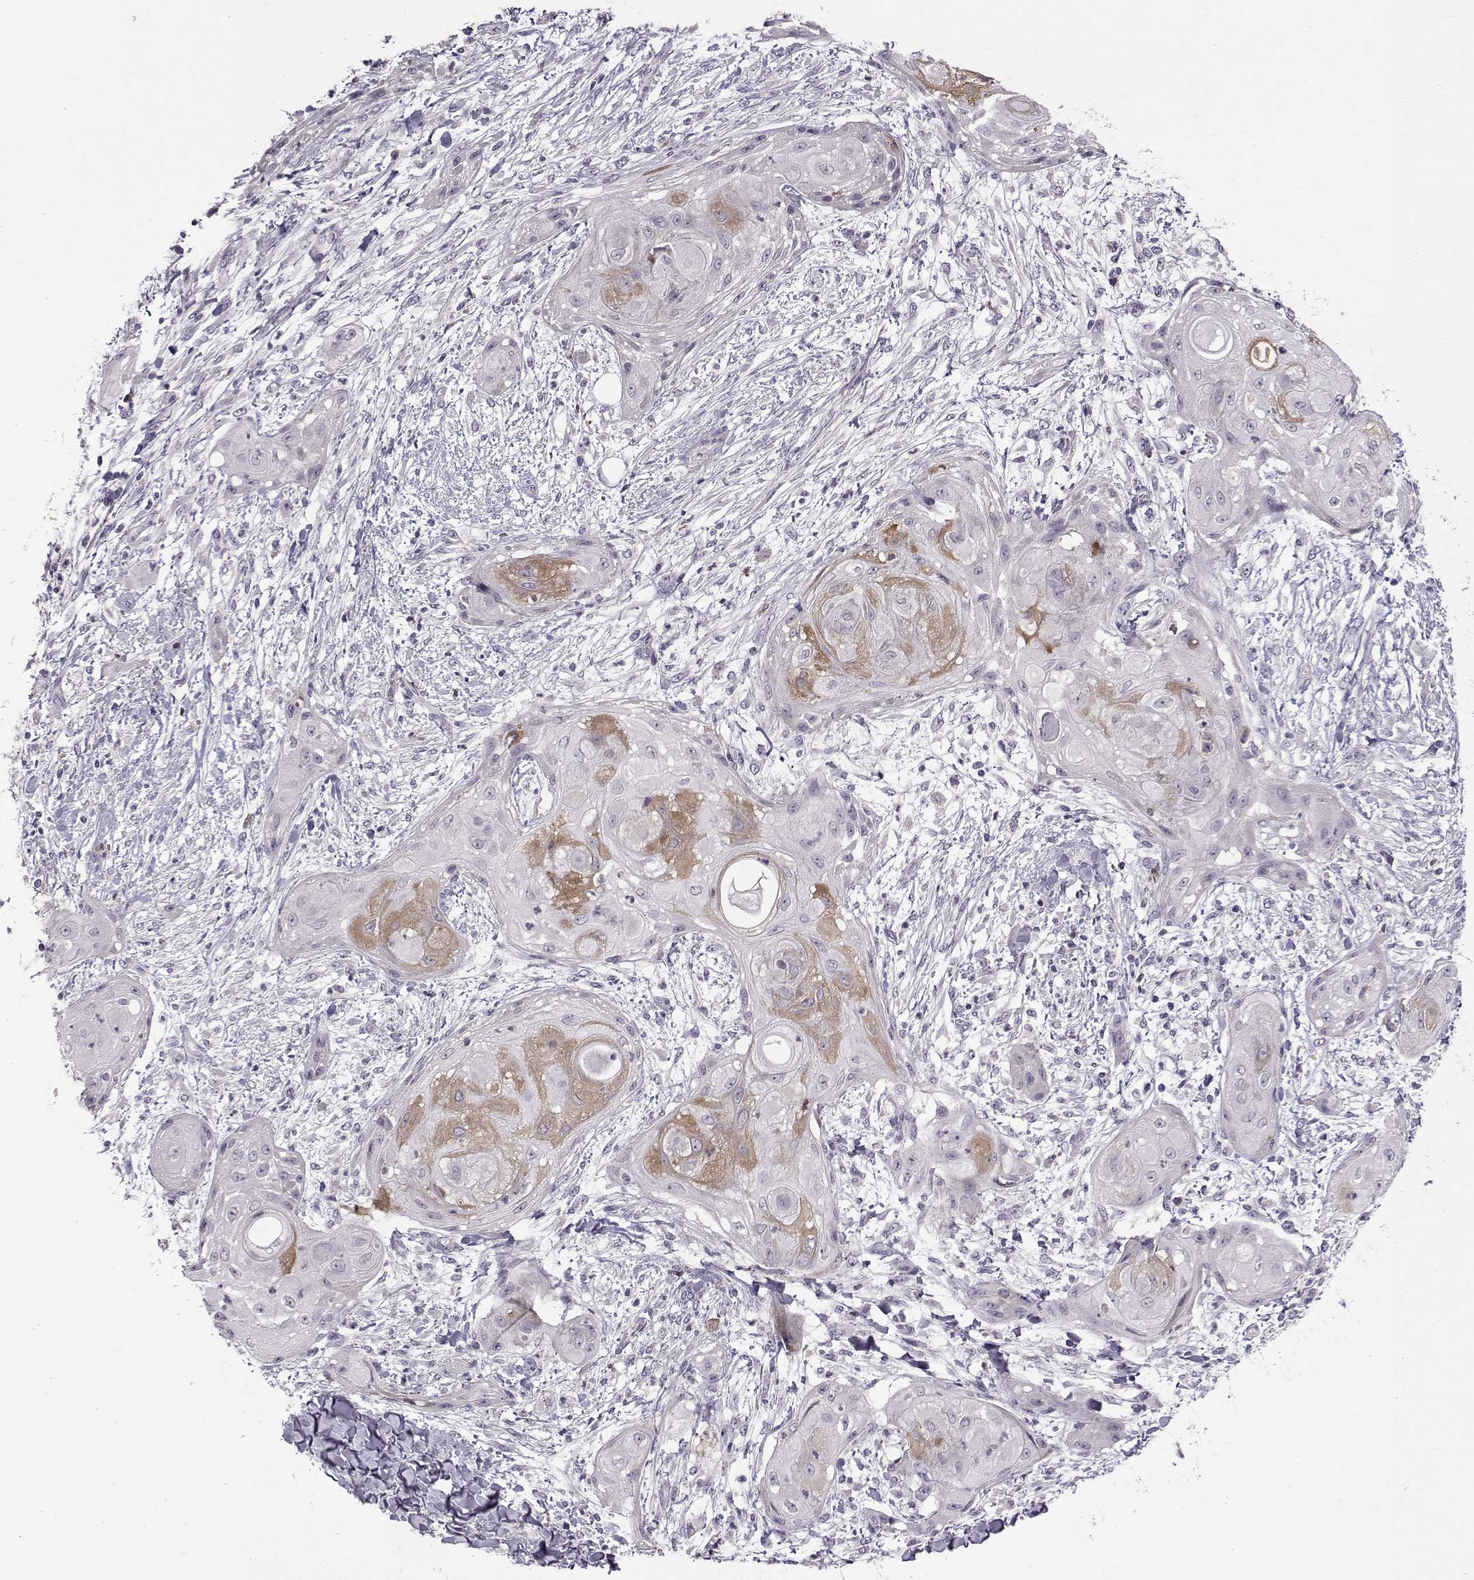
{"staining": {"intensity": "moderate", "quantity": "<25%", "location": "cytoplasmic/membranous"}, "tissue": "skin cancer", "cell_type": "Tumor cells", "image_type": "cancer", "snomed": [{"axis": "morphology", "description": "Squamous cell carcinoma, NOS"}, {"axis": "topography", "description": "Skin"}], "caption": "A low amount of moderate cytoplasmic/membranous positivity is seen in about <25% of tumor cells in skin squamous cell carcinoma tissue.", "gene": "TNFRSF11B", "patient": {"sex": "male", "age": 62}}